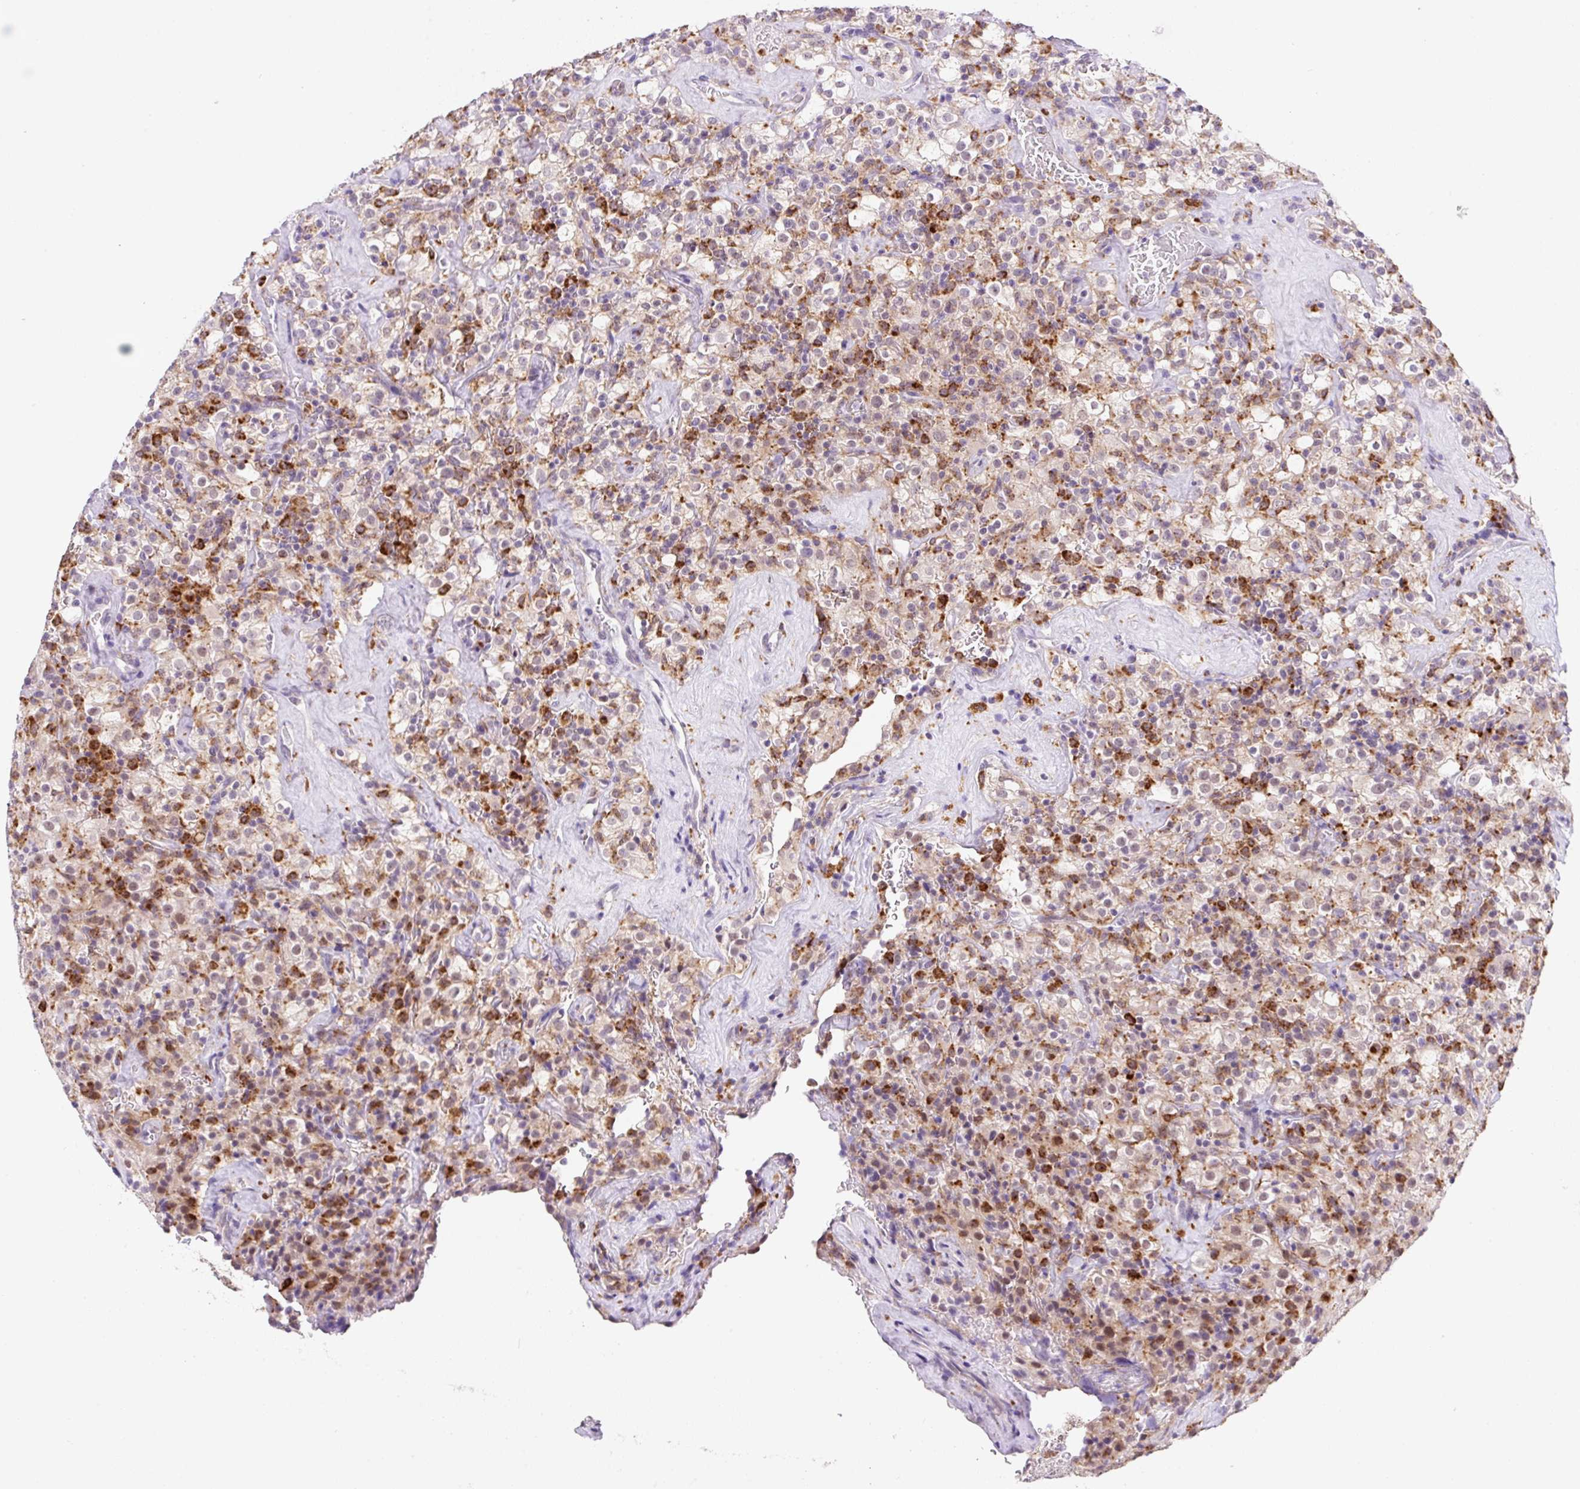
{"staining": {"intensity": "strong", "quantity": "25%-75%", "location": "cytoplasmic/membranous,nuclear"}, "tissue": "renal cancer", "cell_type": "Tumor cells", "image_type": "cancer", "snomed": [{"axis": "morphology", "description": "Adenocarcinoma, NOS"}, {"axis": "topography", "description": "Kidney"}], "caption": "Strong cytoplasmic/membranous and nuclear positivity for a protein is present in approximately 25%-75% of tumor cells of adenocarcinoma (renal) using immunohistochemistry.", "gene": "CEBPZOS", "patient": {"sex": "female", "age": 74}}